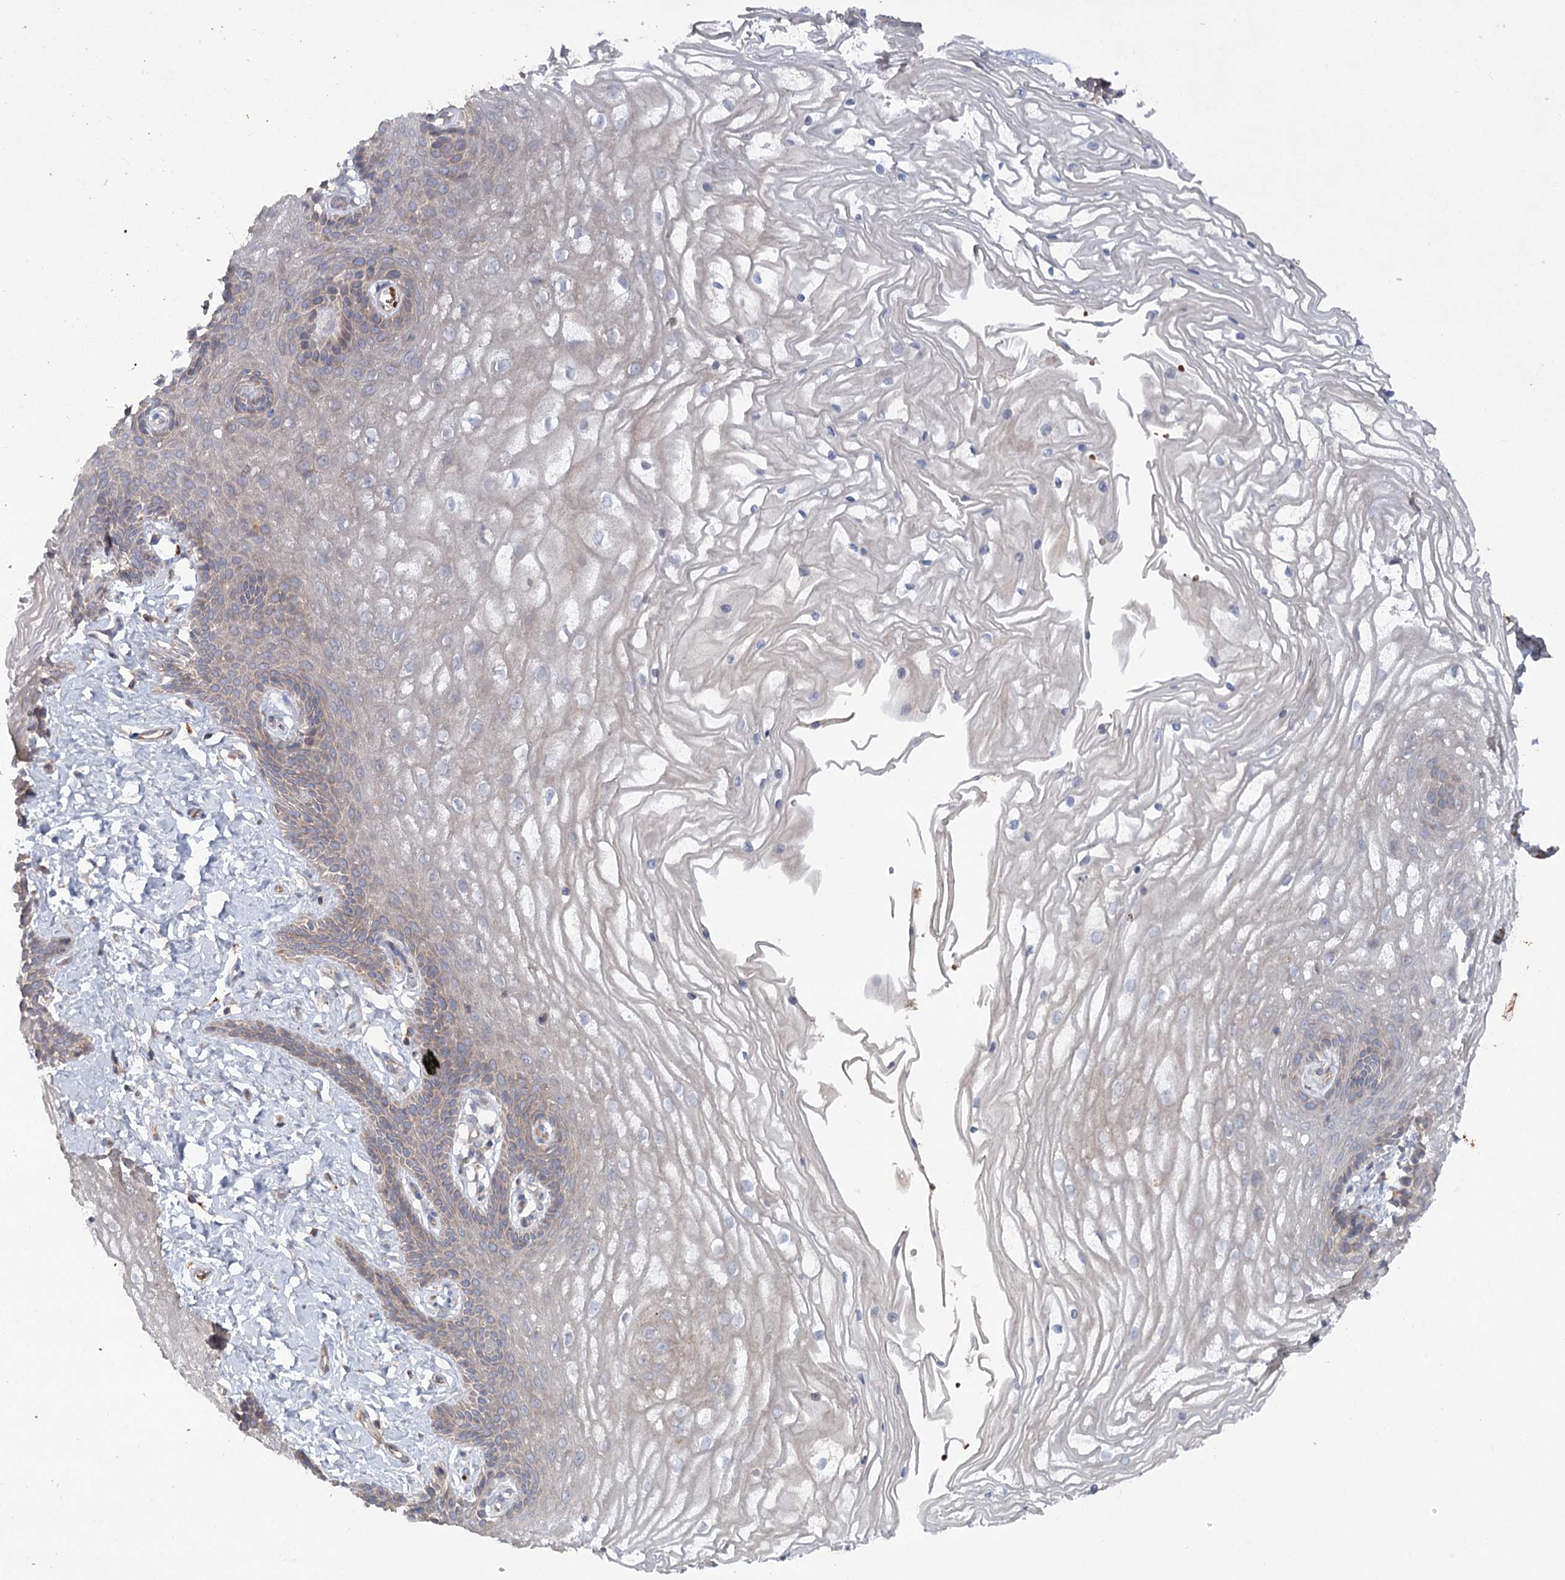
{"staining": {"intensity": "weak", "quantity": "<25%", "location": "cytoplasmic/membranous"}, "tissue": "vagina", "cell_type": "Squamous epithelial cells", "image_type": "normal", "snomed": [{"axis": "morphology", "description": "Normal tissue, NOS"}, {"axis": "topography", "description": "Vagina"}, {"axis": "topography", "description": "Cervix"}], "caption": "Squamous epithelial cells are negative for protein expression in normal human vagina. (Brightfield microscopy of DAB IHC at high magnification).", "gene": "KIAA0825", "patient": {"sex": "female", "age": 40}}